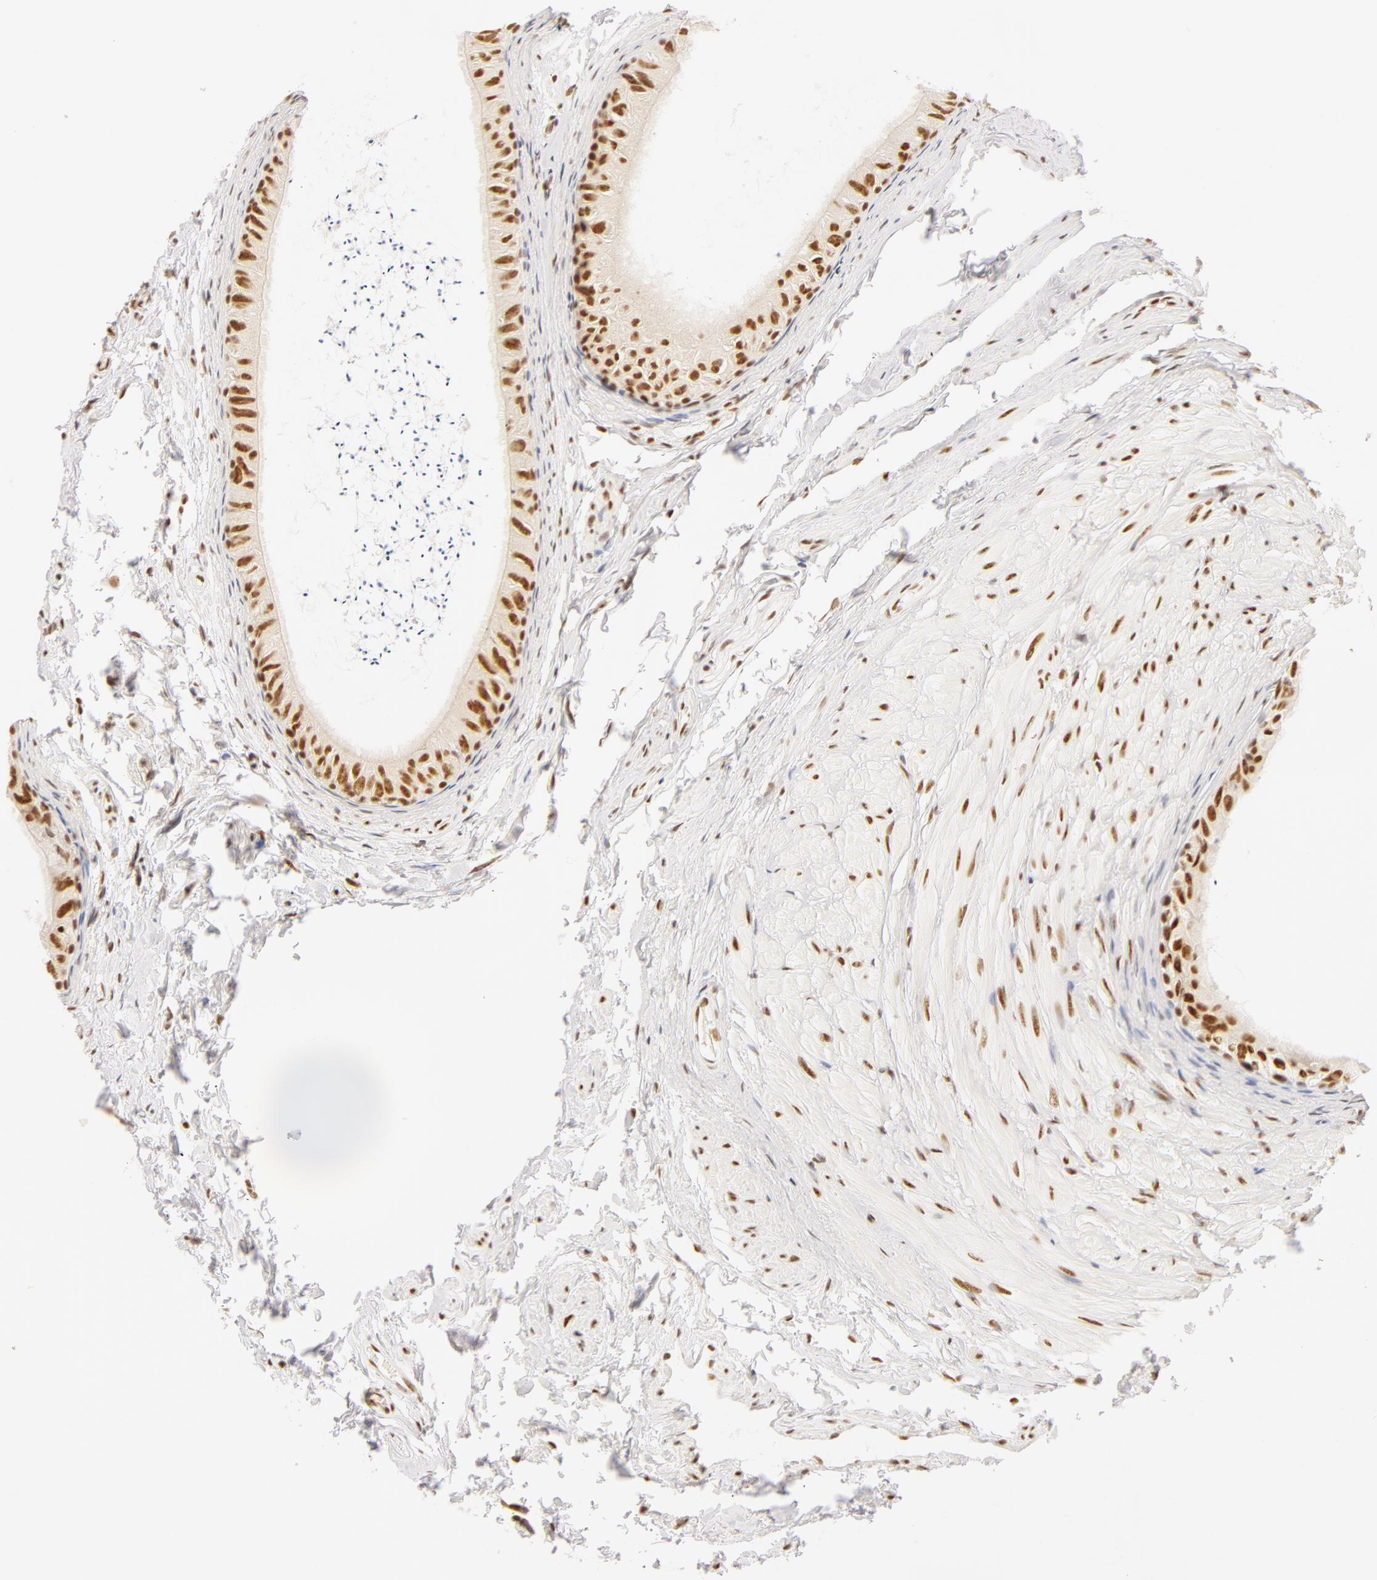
{"staining": {"intensity": "moderate", "quantity": ">75%", "location": "nuclear"}, "tissue": "epididymis", "cell_type": "Glandular cells", "image_type": "normal", "snomed": [{"axis": "morphology", "description": "Normal tissue, NOS"}, {"axis": "topography", "description": "Epididymis"}], "caption": "A histopathology image of epididymis stained for a protein shows moderate nuclear brown staining in glandular cells. (DAB IHC with brightfield microscopy, high magnification).", "gene": "RBM39", "patient": {"sex": "male", "age": 77}}